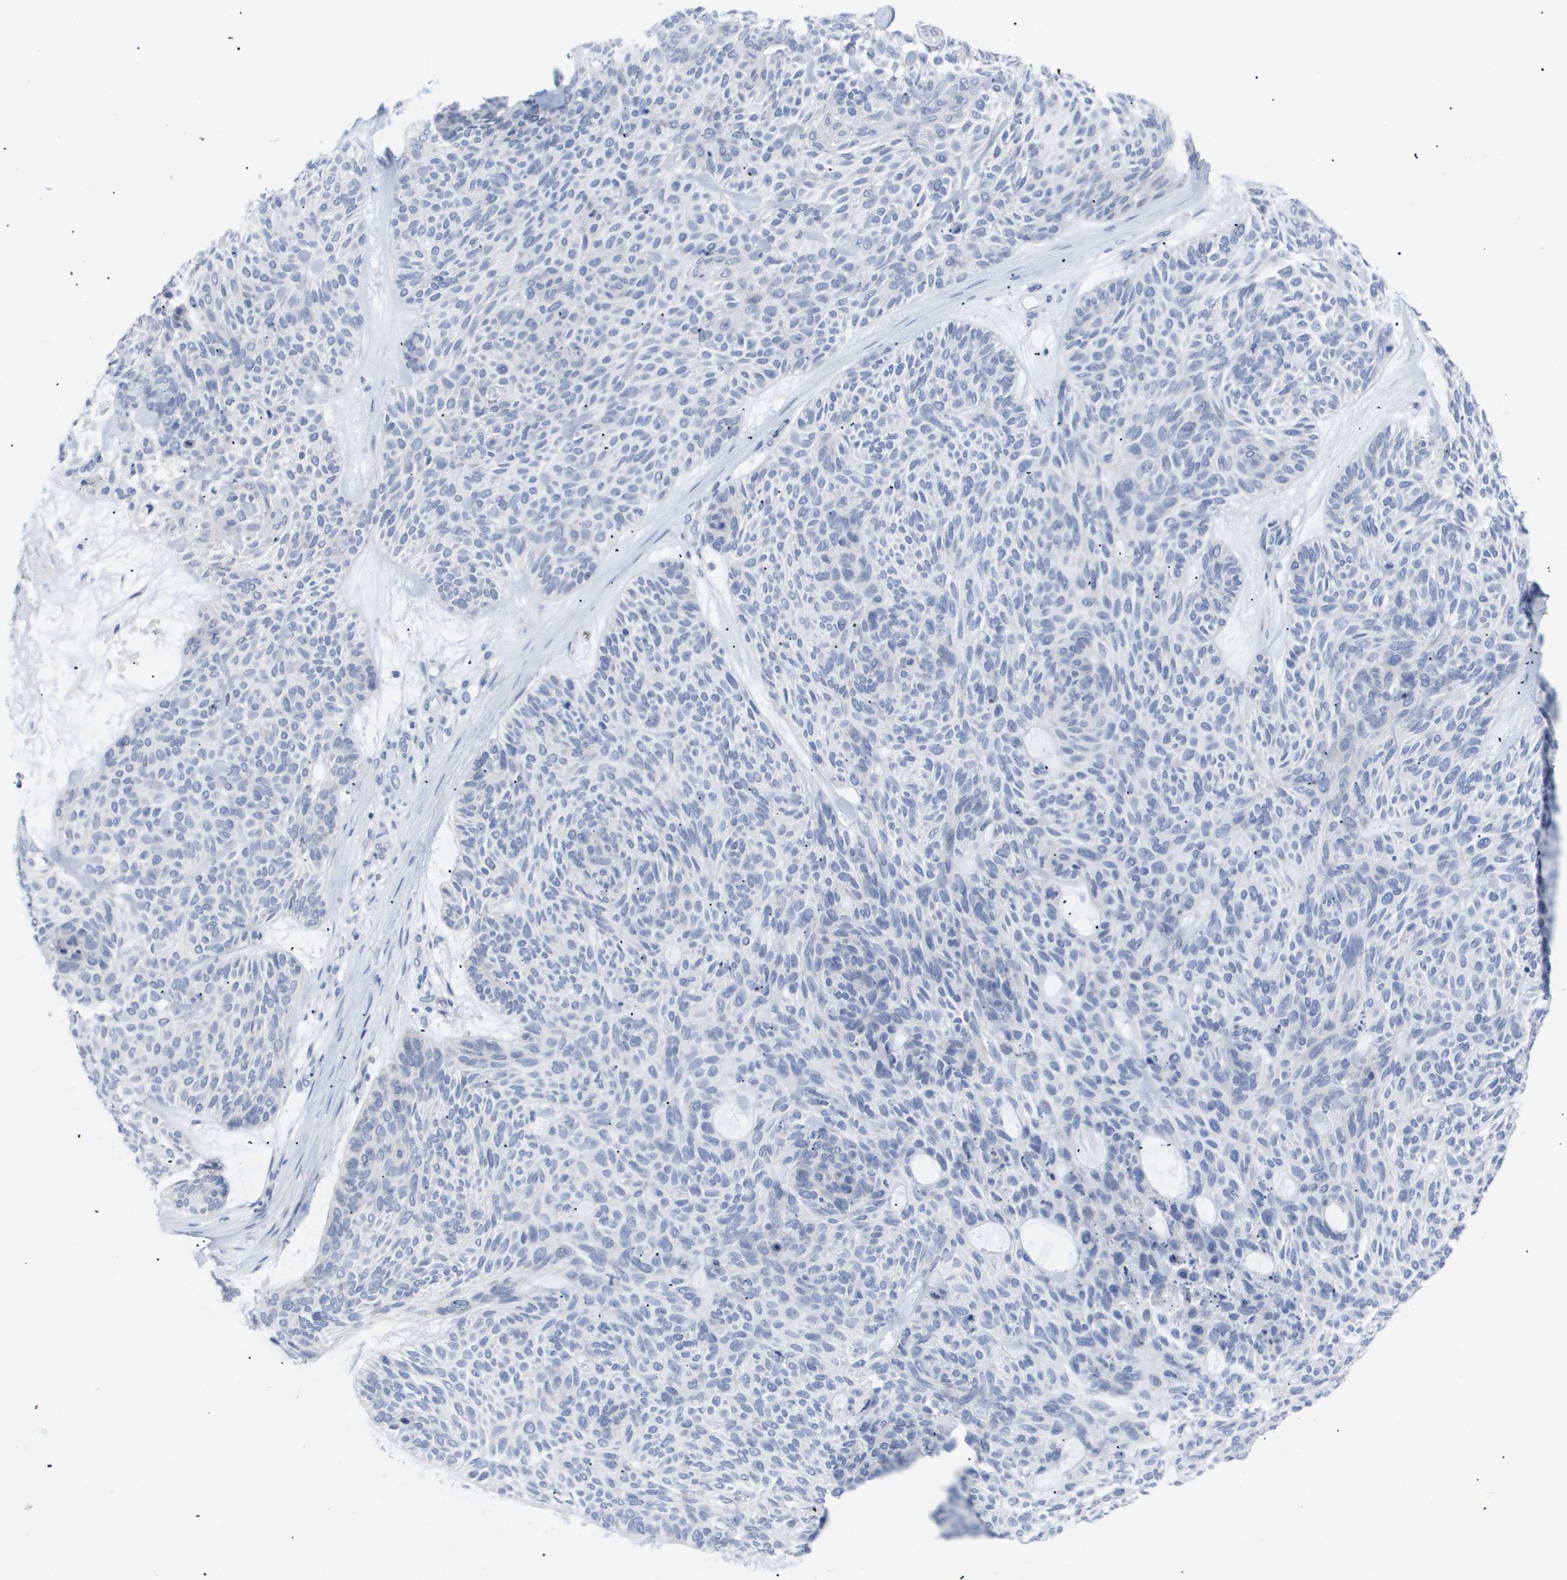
{"staining": {"intensity": "negative", "quantity": "none", "location": "none"}, "tissue": "skin cancer", "cell_type": "Tumor cells", "image_type": "cancer", "snomed": [{"axis": "morphology", "description": "Basal cell carcinoma"}, {"axis": "topography", "description": "Skin"}], "caption": "The micrograph shows no significant expression in tumor cells of basal cell carcinoma (skin).", "gene": "CAV3", "patient": {"sex": "male", "age": 55}}